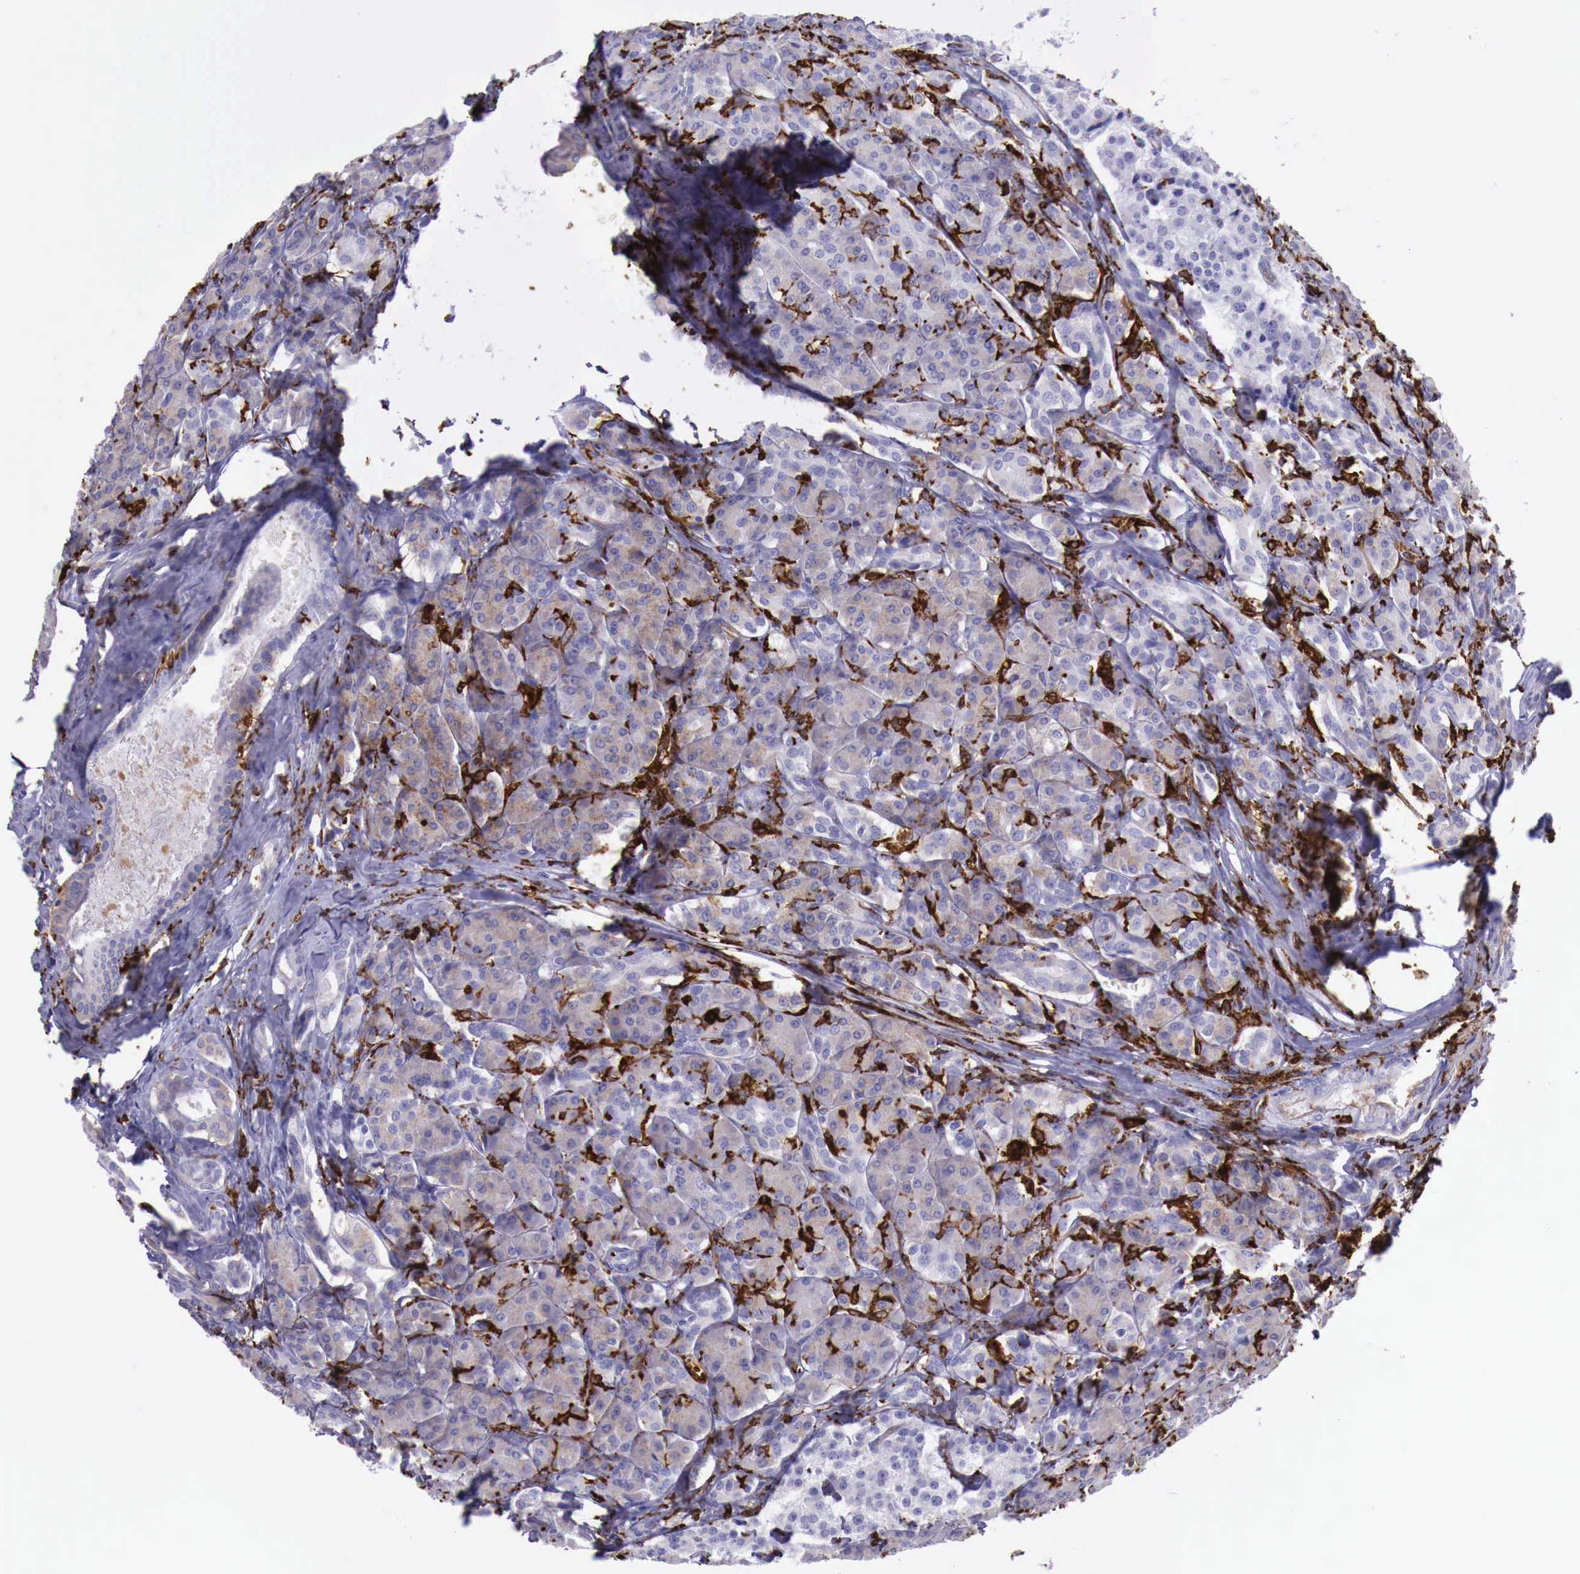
{"staining": {"intensity": "weak", "quantity": "25%-75%", "location": "cytoplasmic/membranous"}, "tissue": "pancreas", "cell_type": "Exocrine glandular cells", "image_type": "normal", "snomed": [{"axis": "morphology", "description": "Normal tissue, NOS"}, {"axis": "topography", "description": "Lymph node"}, {"axis": "topography", "description": "Pancreas"}], "caption": "High-magnification brightfield microscopy of normal pancreas stained with DAB (3,3'-diaminobenzidine) (brown) and counterstained with hematoxylin (blue). exocrine glandular cells exhibit weak cytoplasmic/membranous positivity is present in approximately25%-75% of cells. (brown staining indicates protein expression, while blue staining denotes nuclei).", "gene": "MSR1", "patient": {"sex": "male", "age": 59}}